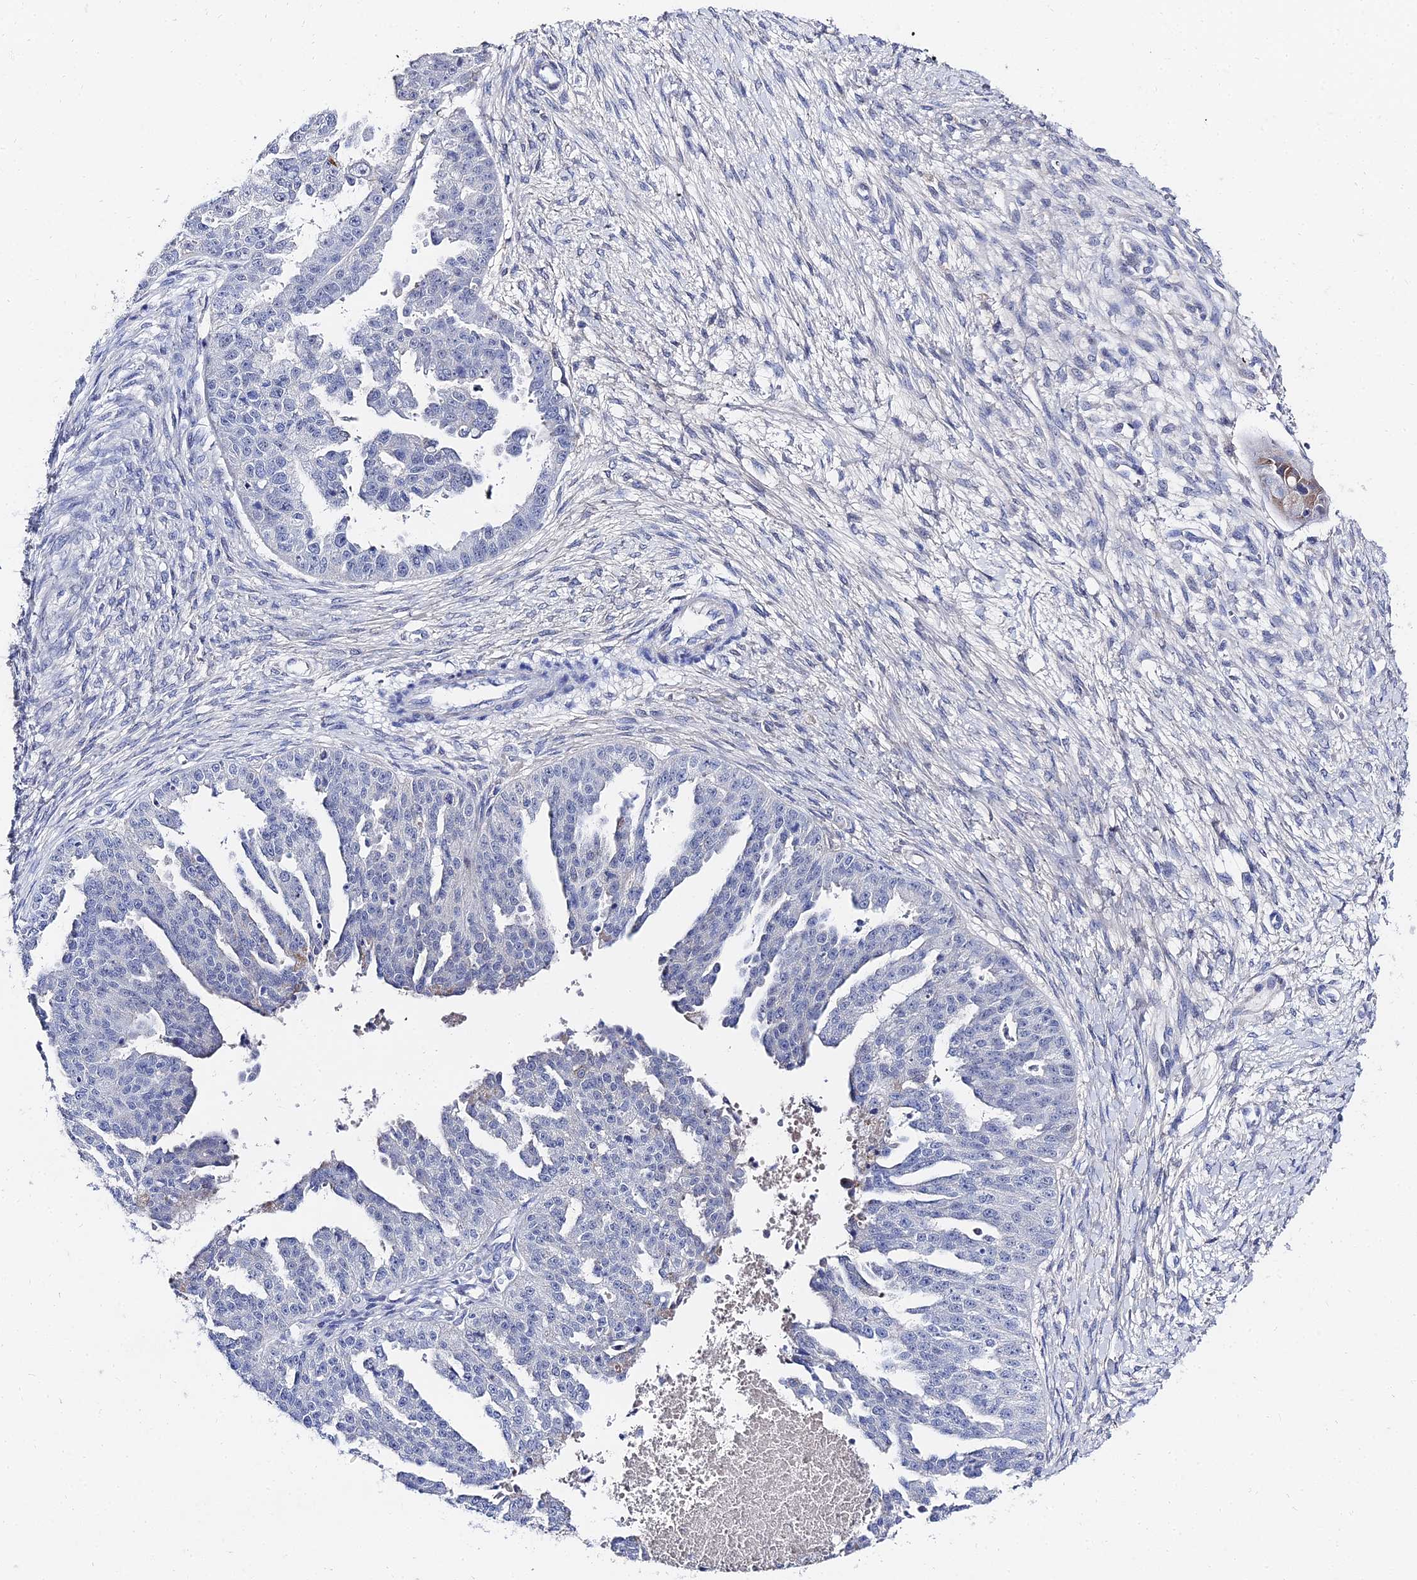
{"staining": {"intensity": "negative", "quantity": "none", "location": "none"}, "tissue": "ovarian cancer", "cell_type": "Tumor cells", "image_type": "cancer", "snomed": [{"axis": "morphology", "description": "Cystadenocarcinoma, serous, NOS"}, {"axis": "topography", "description": "Ovary"}], "caption": "A micrograph of human ovarian cancer is negative for staining in tumor cells. The staining was performed using DAB (3,3'-diaminobenzidine) to visualize the protein expression in brown, while the nuclei were stained in blue with hematoxylin (Magnification: 20x).", "gene": "KRT17", "patient": {"sex": "female", "age": 58}}